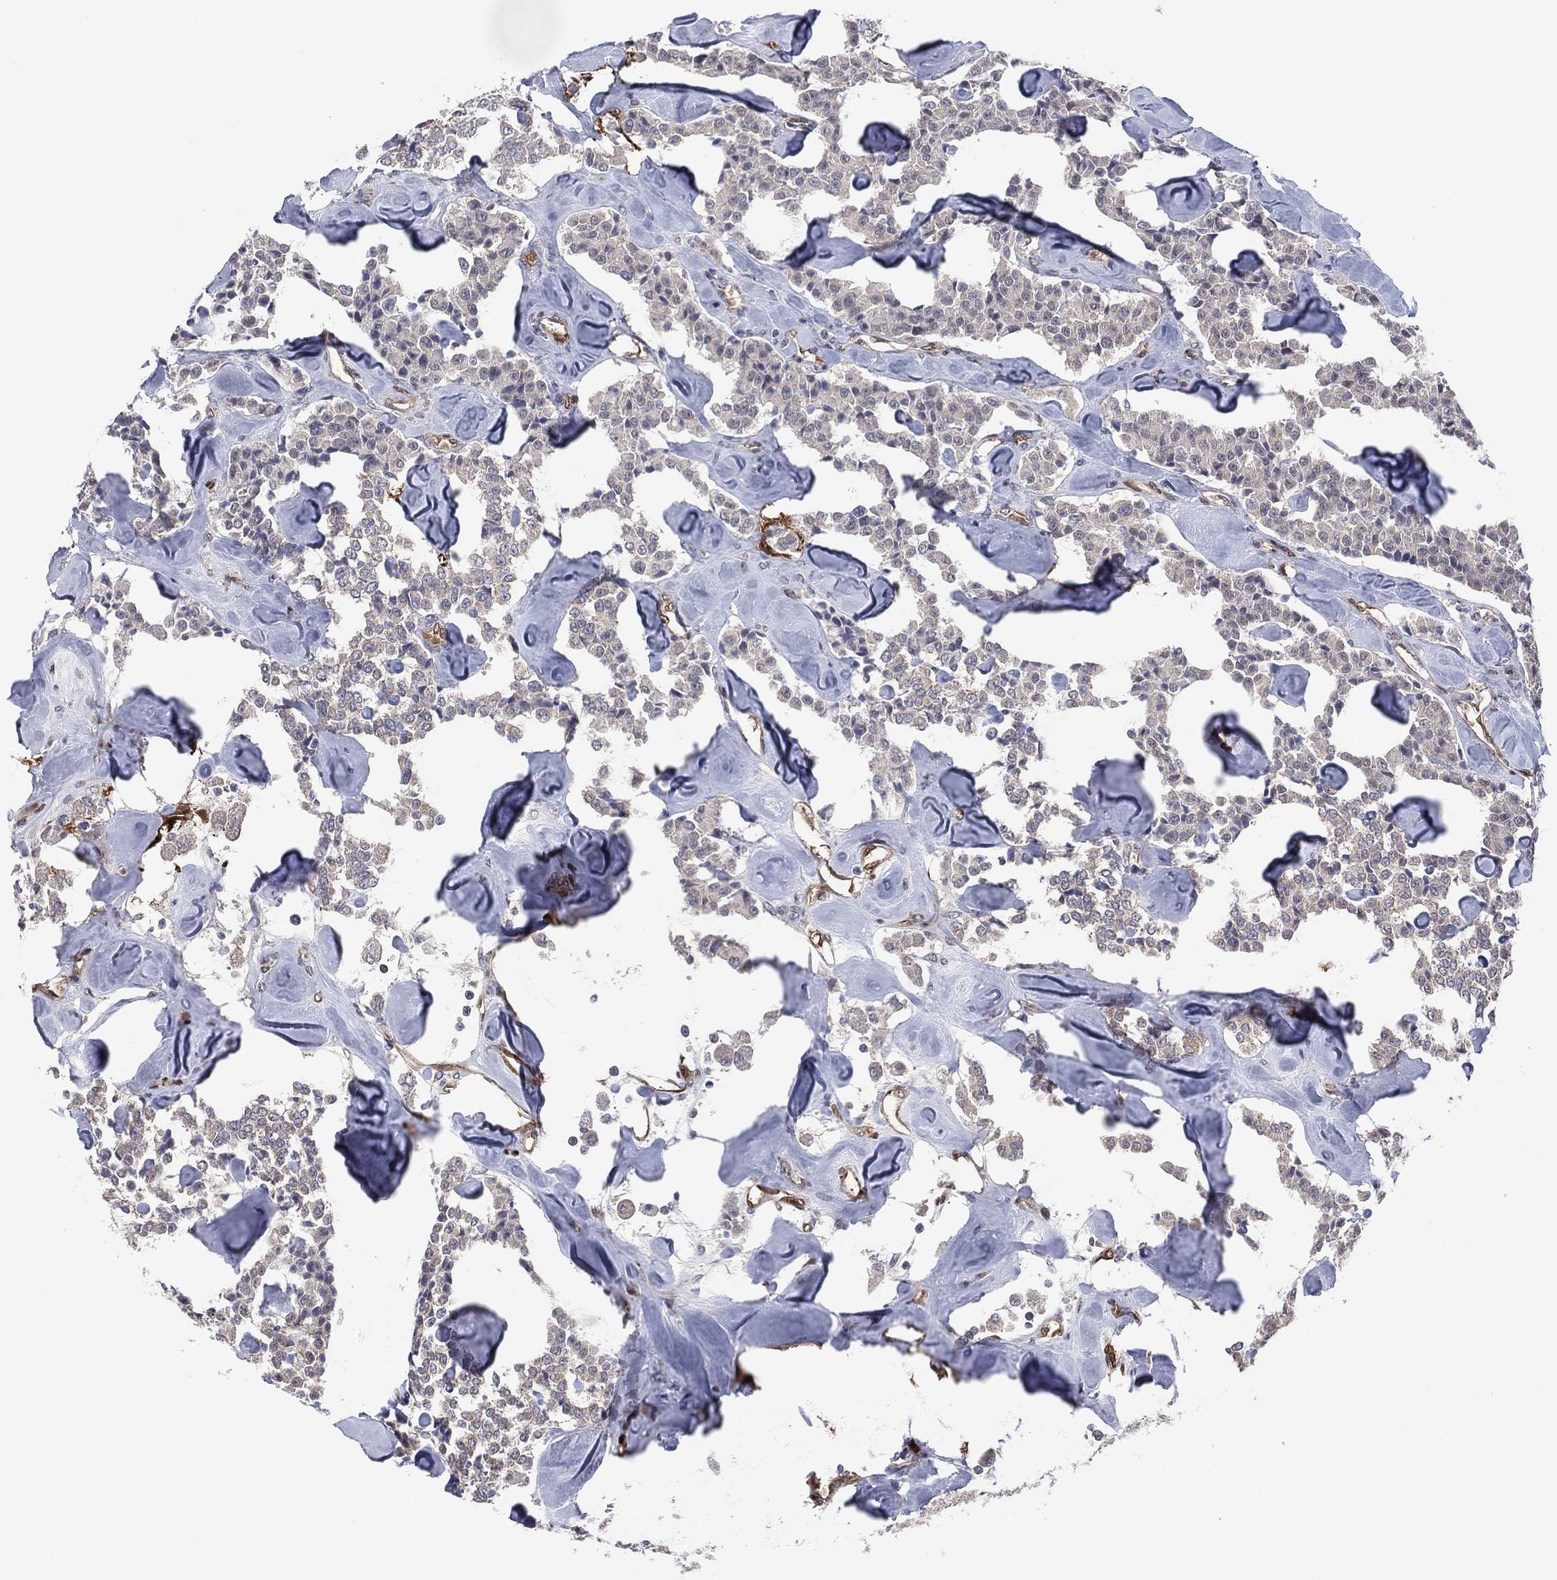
{"staining": {"intensity": "negative", "quantity": "none", "location": "none"}, "tissue": "carcinoid", "cell_type": "Tumor cells", "image_type": "cancer", "snomed": [{"axis": "morphology", "description": "Carcinoid, malignant, NOS"}, {"axis": "topography", "description": "Pancreas"}], "caption": "This is an IHC image of human malignant carcinoid. There is no expression in tumor cells.", "gene": "SNCG", "patient": {"sex": "male", "age": 41}}